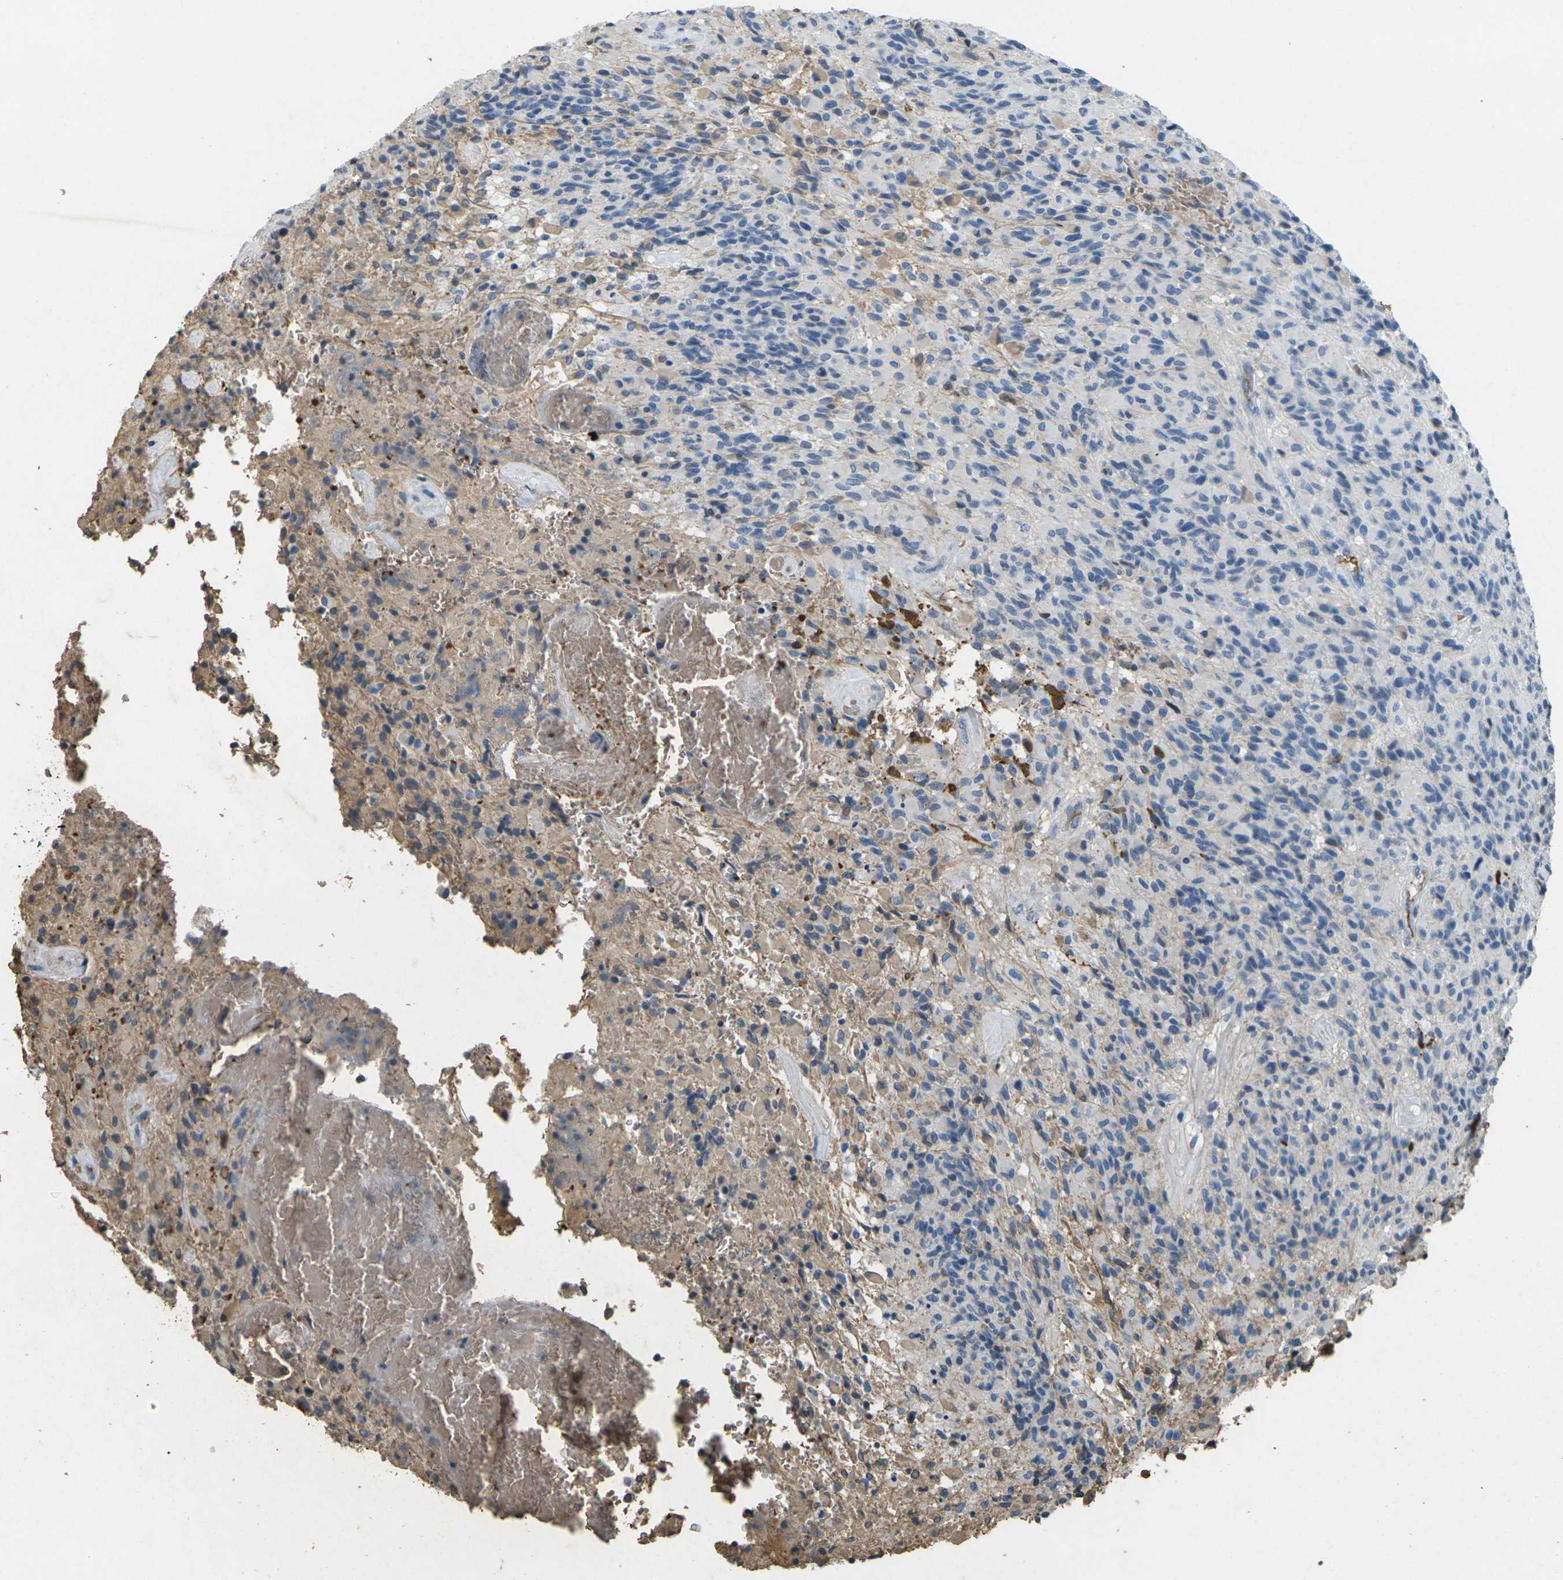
{"staining": {"intensity": "weak", "quantity": "<25%", "location": "cytoplasmic/membranous"}, "tissue": "glioma", "cell_type": "Tumor cells", "image_type": "cancer", "snomed": [{"axis": "morphology", "description": "Glioma, malignant, High grade"}, {"axis": "topography", "description": "Brain"}], "caption": "This is an IHC histopathology image of human glioma. There is no staining in tumor cells.", "gene": "HBB", "patient": {"sex": "male", "age": 71}}